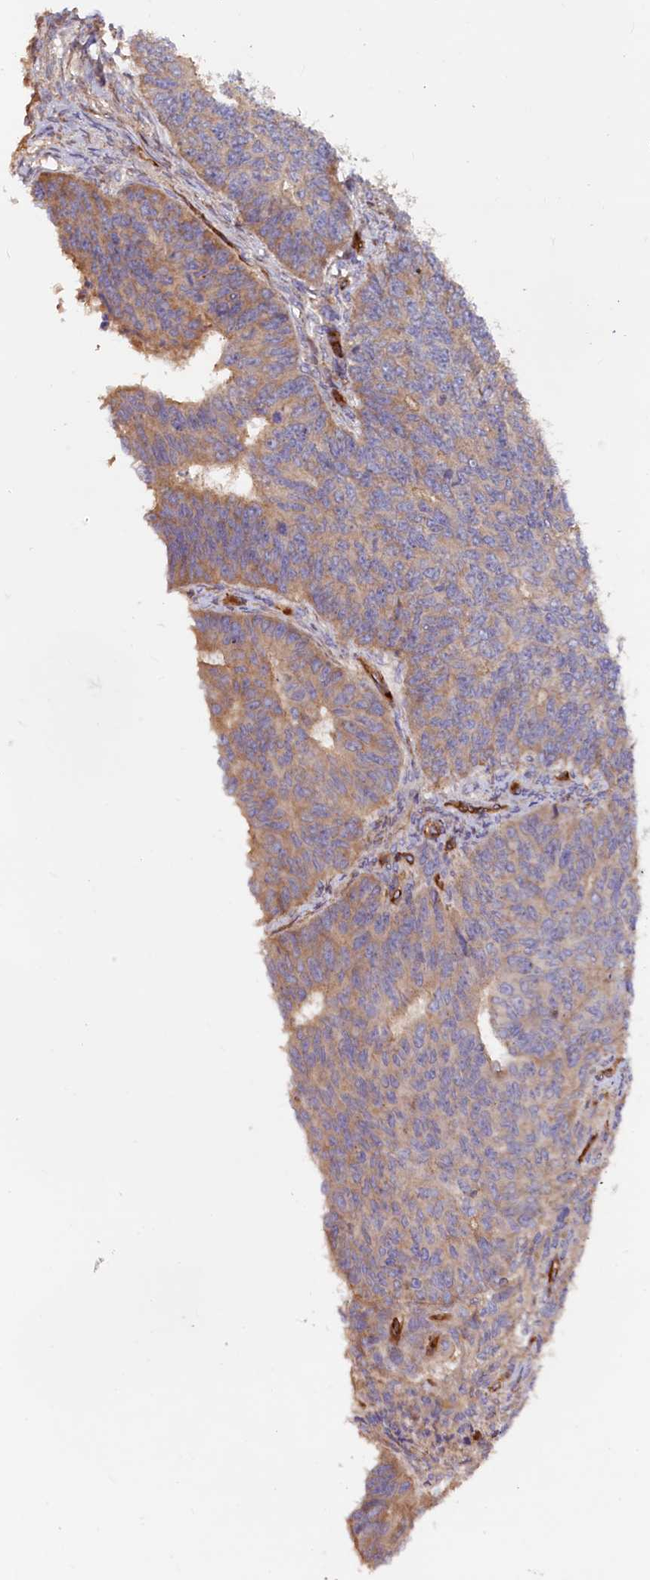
{"staining": {"intensity": "moderate", "quantity": "25%-75%", "location": "cytoplasmic/membranous"}, "tissue": "endometrial cancer", "cell_type": "Tumor cells", "image_type": "cancer", "snomed": [{"axis": "morphology", "description": "Adenocarcinoma, NOS"}, {"axis": "topography", "description": "Endometrium"}], "caption": "Tumor cells show medium levels of moderate cytoplasmic/membranous staining in about 25%-75% of cells in endometrial adenocarcinoma. (Brightfield microscopy of DAB IHC at high magnification).", "gene": "KLHDC4", "patient": {"sex": "female", "age": 32}}